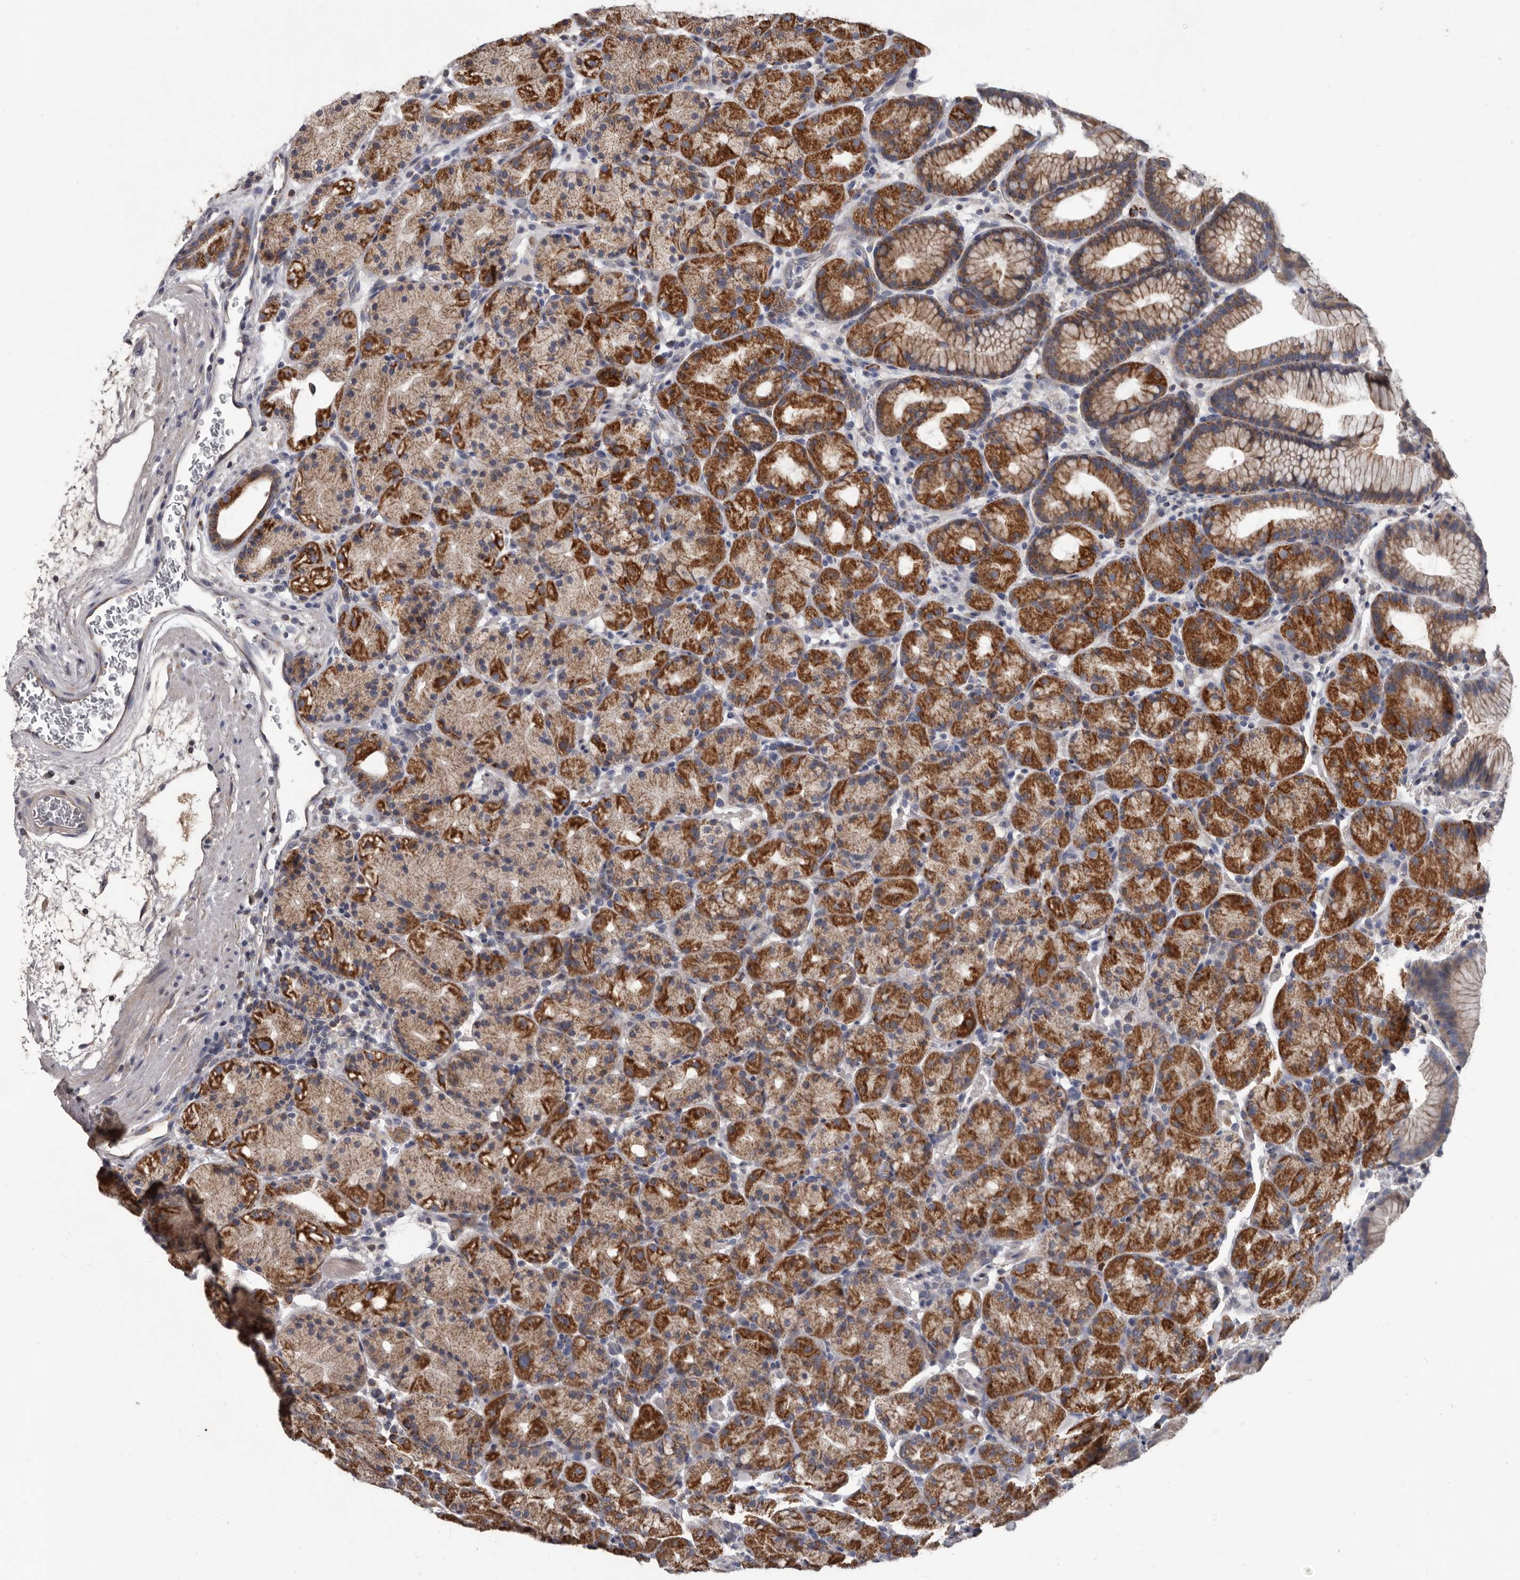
{"staining": {"intensity": "strong", "quantity": ">75%", "location": "cytoplasmic/membranous"}, "tissue": "stomach", "cell_type": "Glandular cells", "image_type": "normal", "snomed": [{"axis": "morphology", "description": "Normal tissue, NOS"}, {"axis": "topography", "description": "Stomach, upper"}], "caption": "Protein analysis of benign stomach demonstrates strong cytoplasmic/membranous positivity in approximately >75% of glandular cells. (IHC, brightfield microscopy, high magnification).", "gene": "ALDH5A1", "patient": {"sex": "male", "age": 48}}